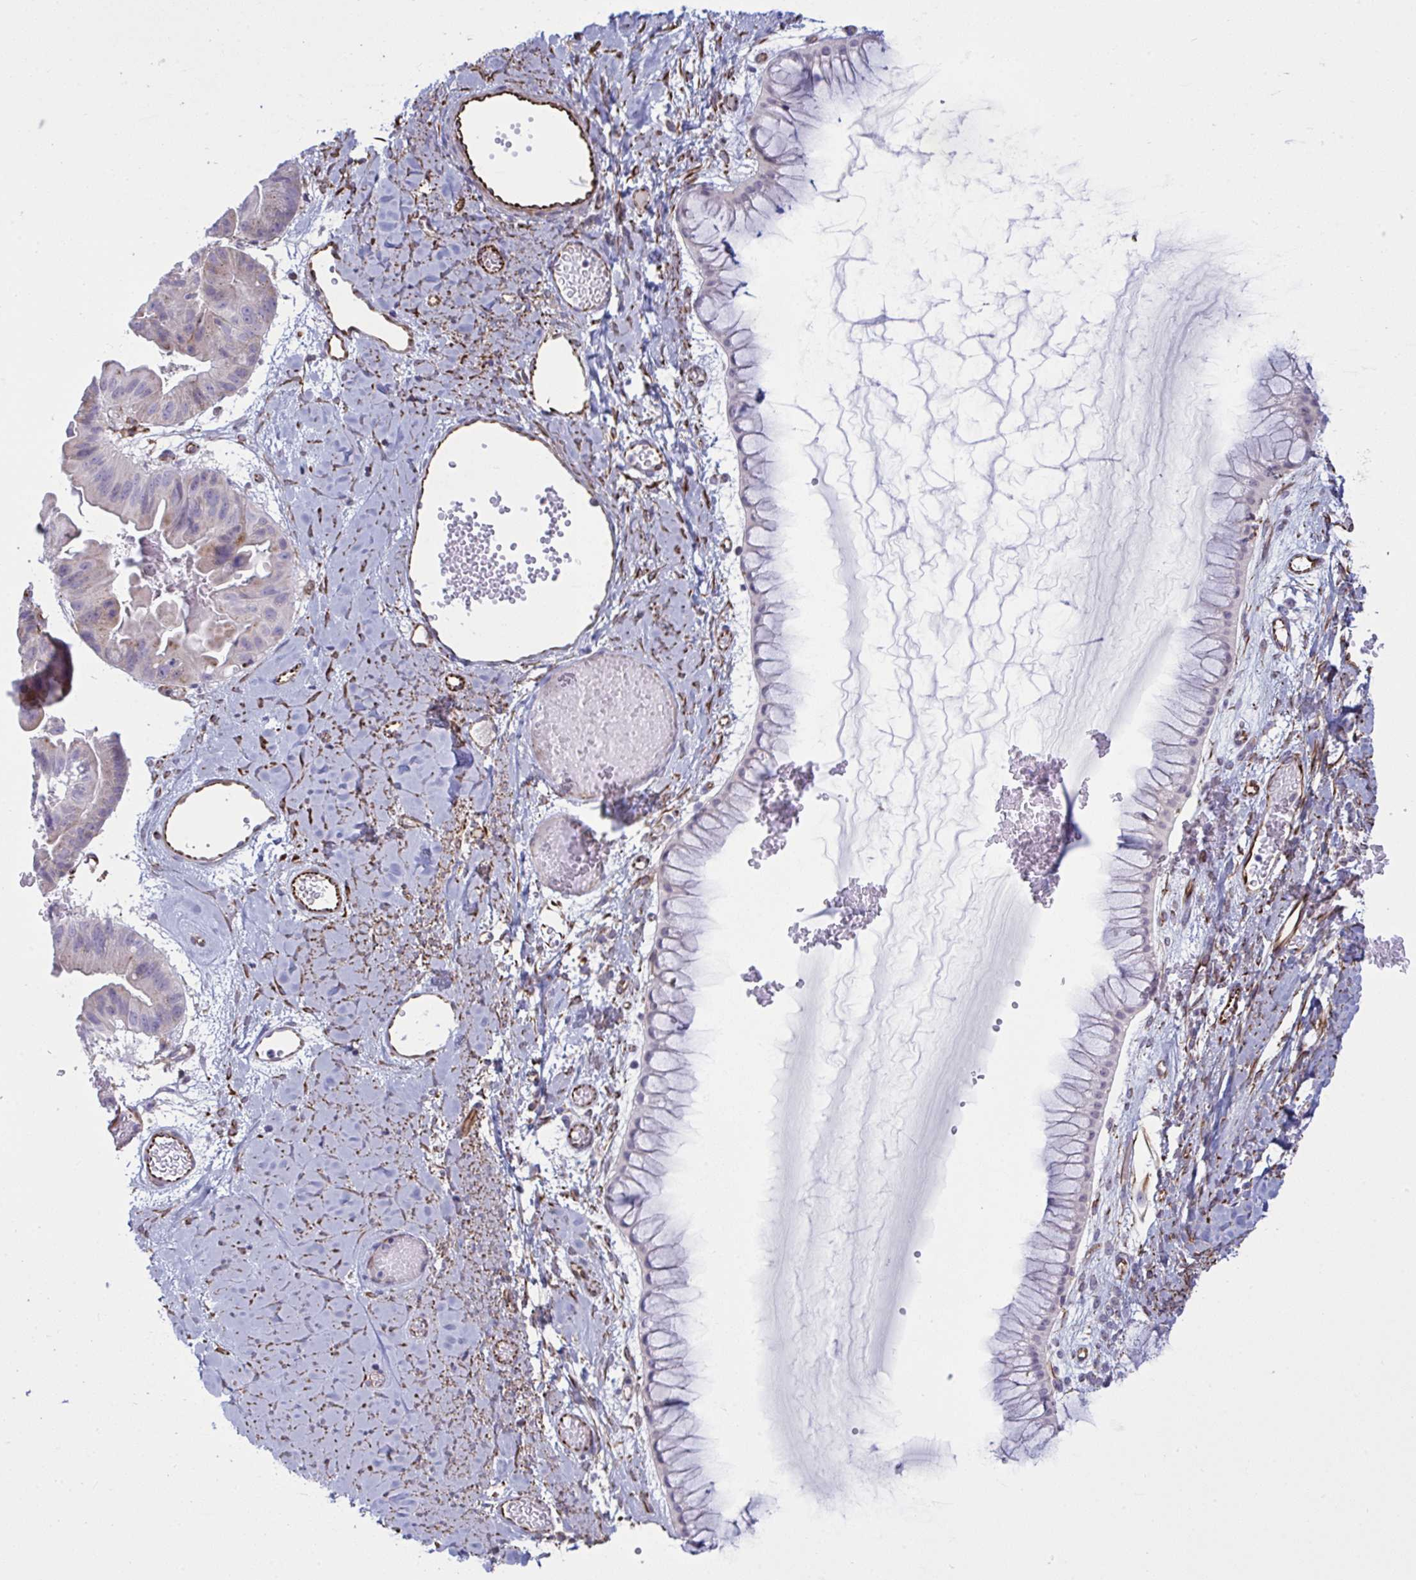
{"staining": {"intensity": "weak", "quantity": "<25%", "location": "cytoplasmic/membranous"}, "tissue": "ovarian cancer", "cell_type": "Tumor cells", "image_type": "cancer", "snomed": [{"axis": "morphology", "description": "Cystadenocarcinoma, mucinous, NOS"}, {"axis": "topography", "description": "Ovary"}], "caption": "Micrograph shows no protein positivity in tumor cells of ovarian mucinous cystadenocarcinoma tissue.", "gene": "DCBLD1", "patient": {"sex": "female", "age": 61}}